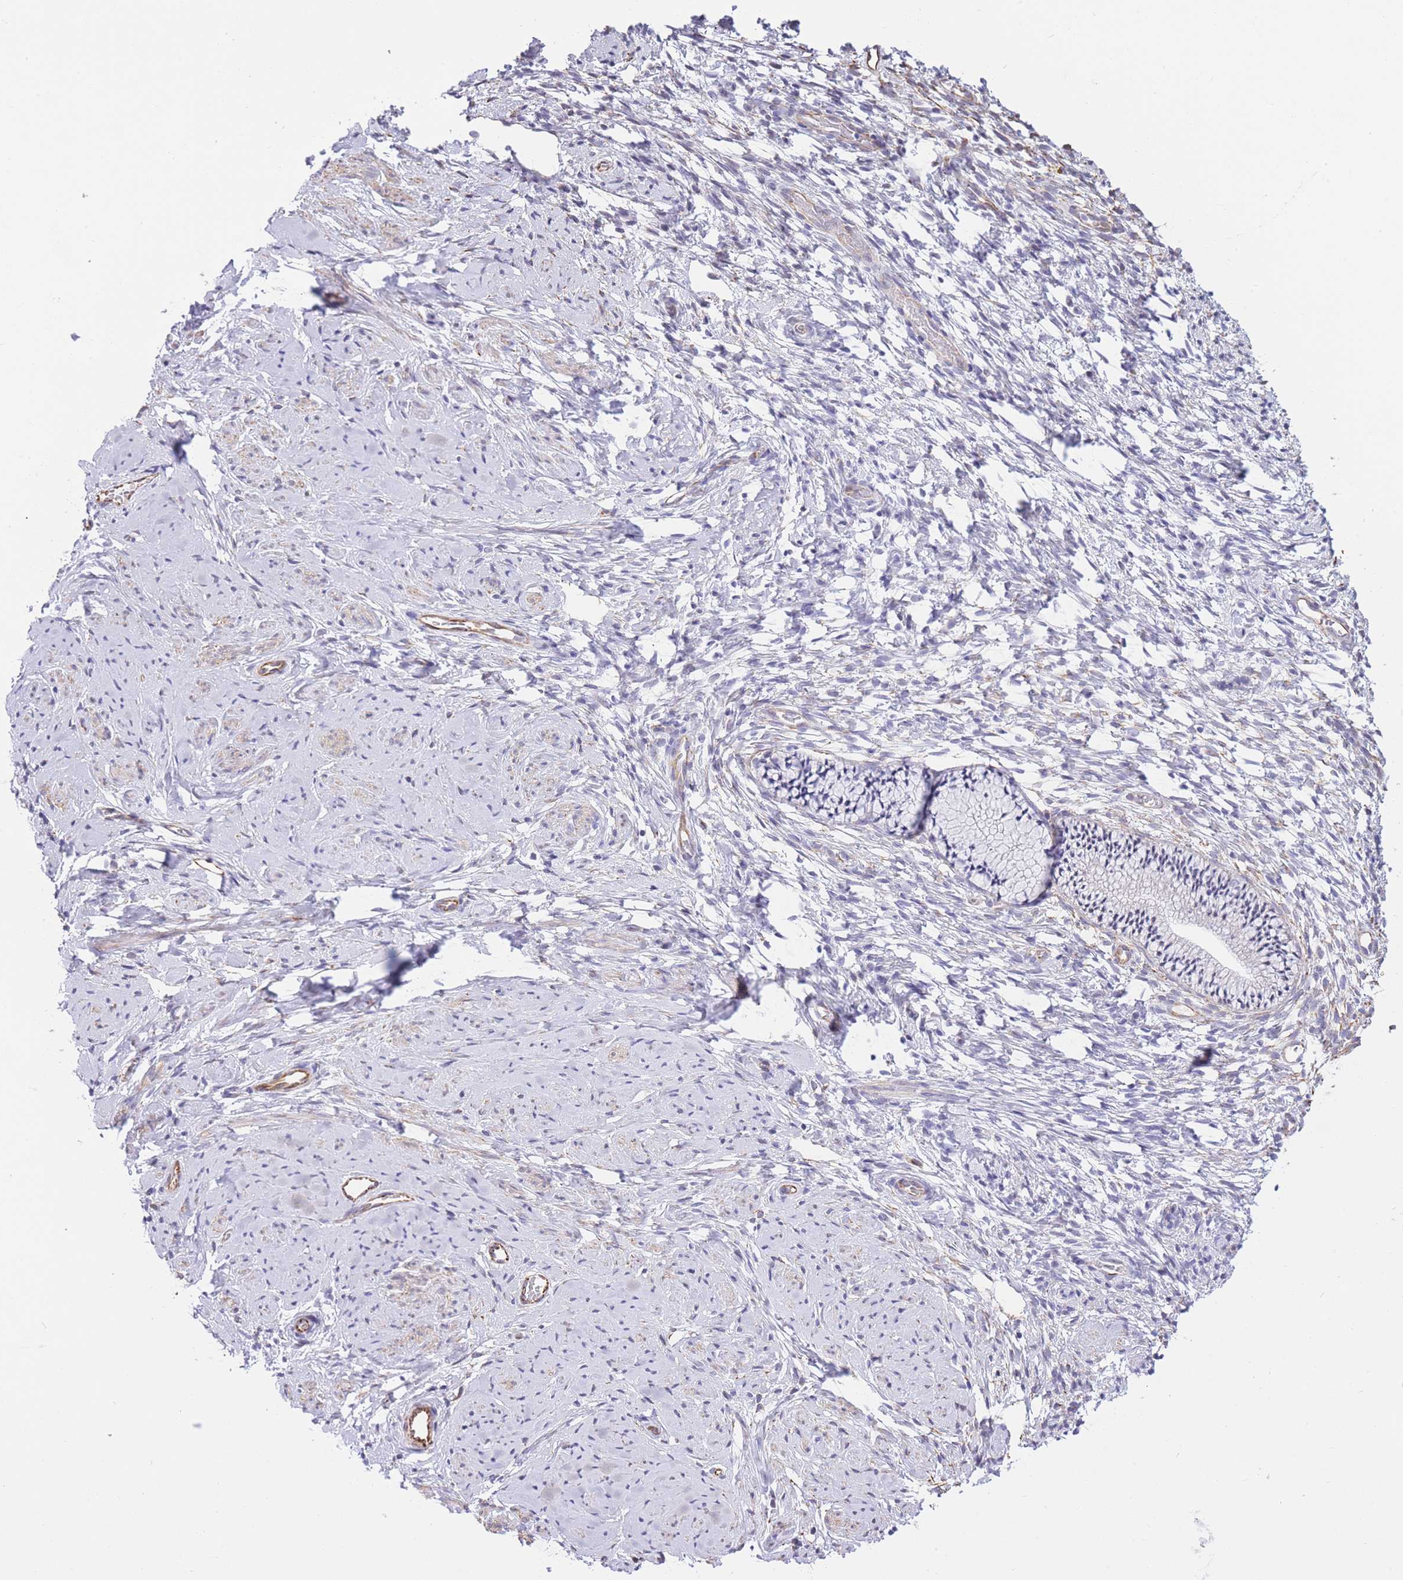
{"staining": {"intensity": "negative", "quantity": "none", "location": "none"}, "tissue": "cervix", "cell_type": "Glandular cells", "image_type": "normal", "snomed": [{"axis": "morphology", "description": "Normal tissue, NOS"}, {"axis": "topography", "description": "Cervix"}], "caption": "A histopathology image of human cervix is negative for staining in glandular cells. (Brightfield microscopy of DAB immunohistochemistry at high magnification).", "gene": "PSG11", "patient": {"sex": "female", "age": 76}}